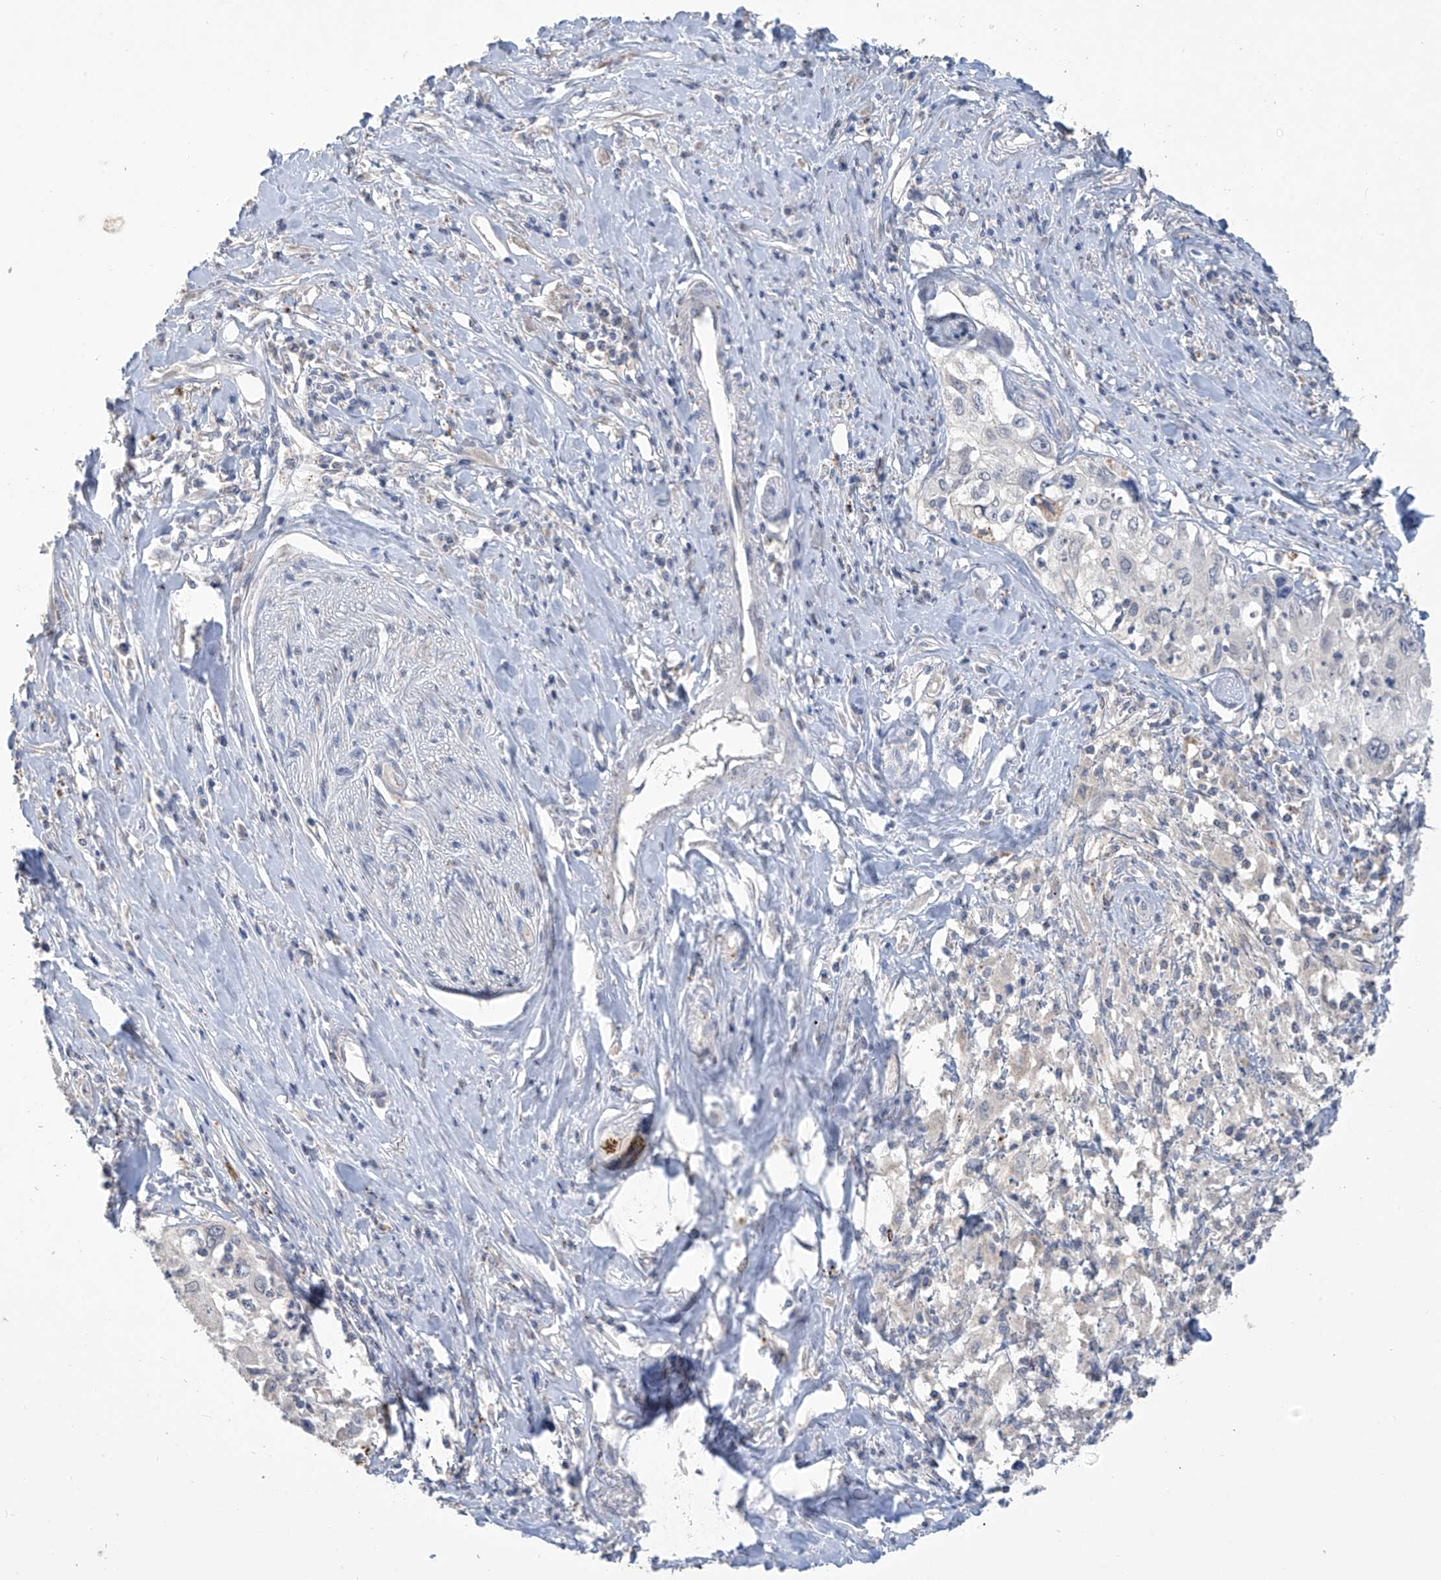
{"staining": {"intensity": "negative", "quantity": "none", "location": "none"}, "tissue": "cervical cancer", "cell_type": "Tumor cells", "image_type": "cancer", "snomed": [{"axis": "morphology", "description": "Squamous cell carcinoma, NOS"}, {"axis": "topography", "description": "Cervix"}], "caption": "A micrograph of human cervical cancer is negative for staining in tumor cells.", "gene": "OGT", "patient": {"sex": "female", "age": 31}}